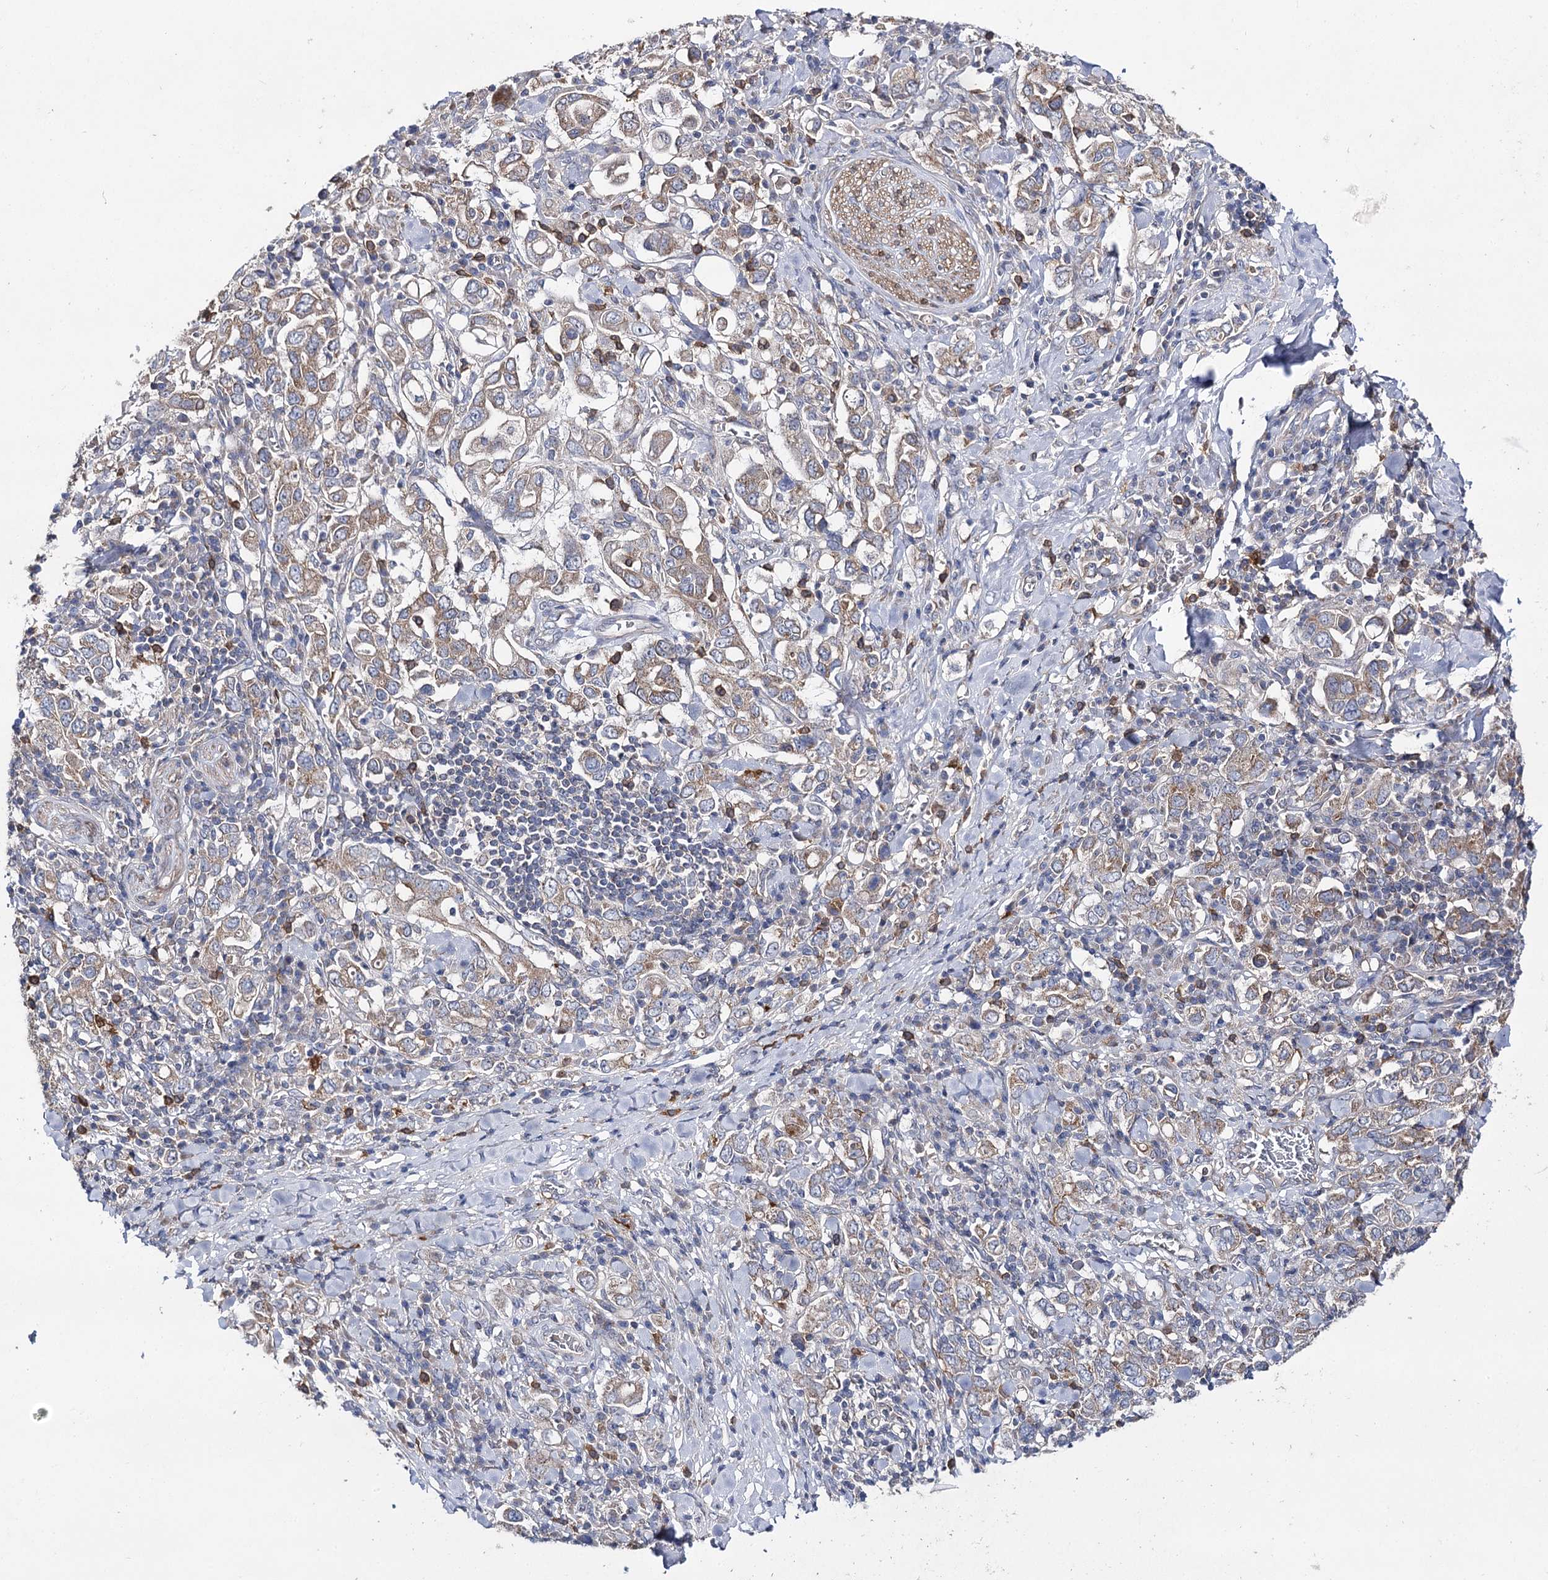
{"staining": {"intensity": "weak", "quantity": ">75%", "location": "cytoplasmic/membranous"}, "tissue": "stomach cancer", "cell_type": "Tumor cells", "image_type": "cancer", "snomed": [{"axis": "morphology", "description": "Adenocarcinoma, NOS"}, {"axis": "topography", "description": "Stomach, upper"}], "caption": "Stomach cancer stained with a protein marker demonstrates weak staining in tumor cells.", "gene": "AURKC", "patient": {"sex": "male", "age": 62}}